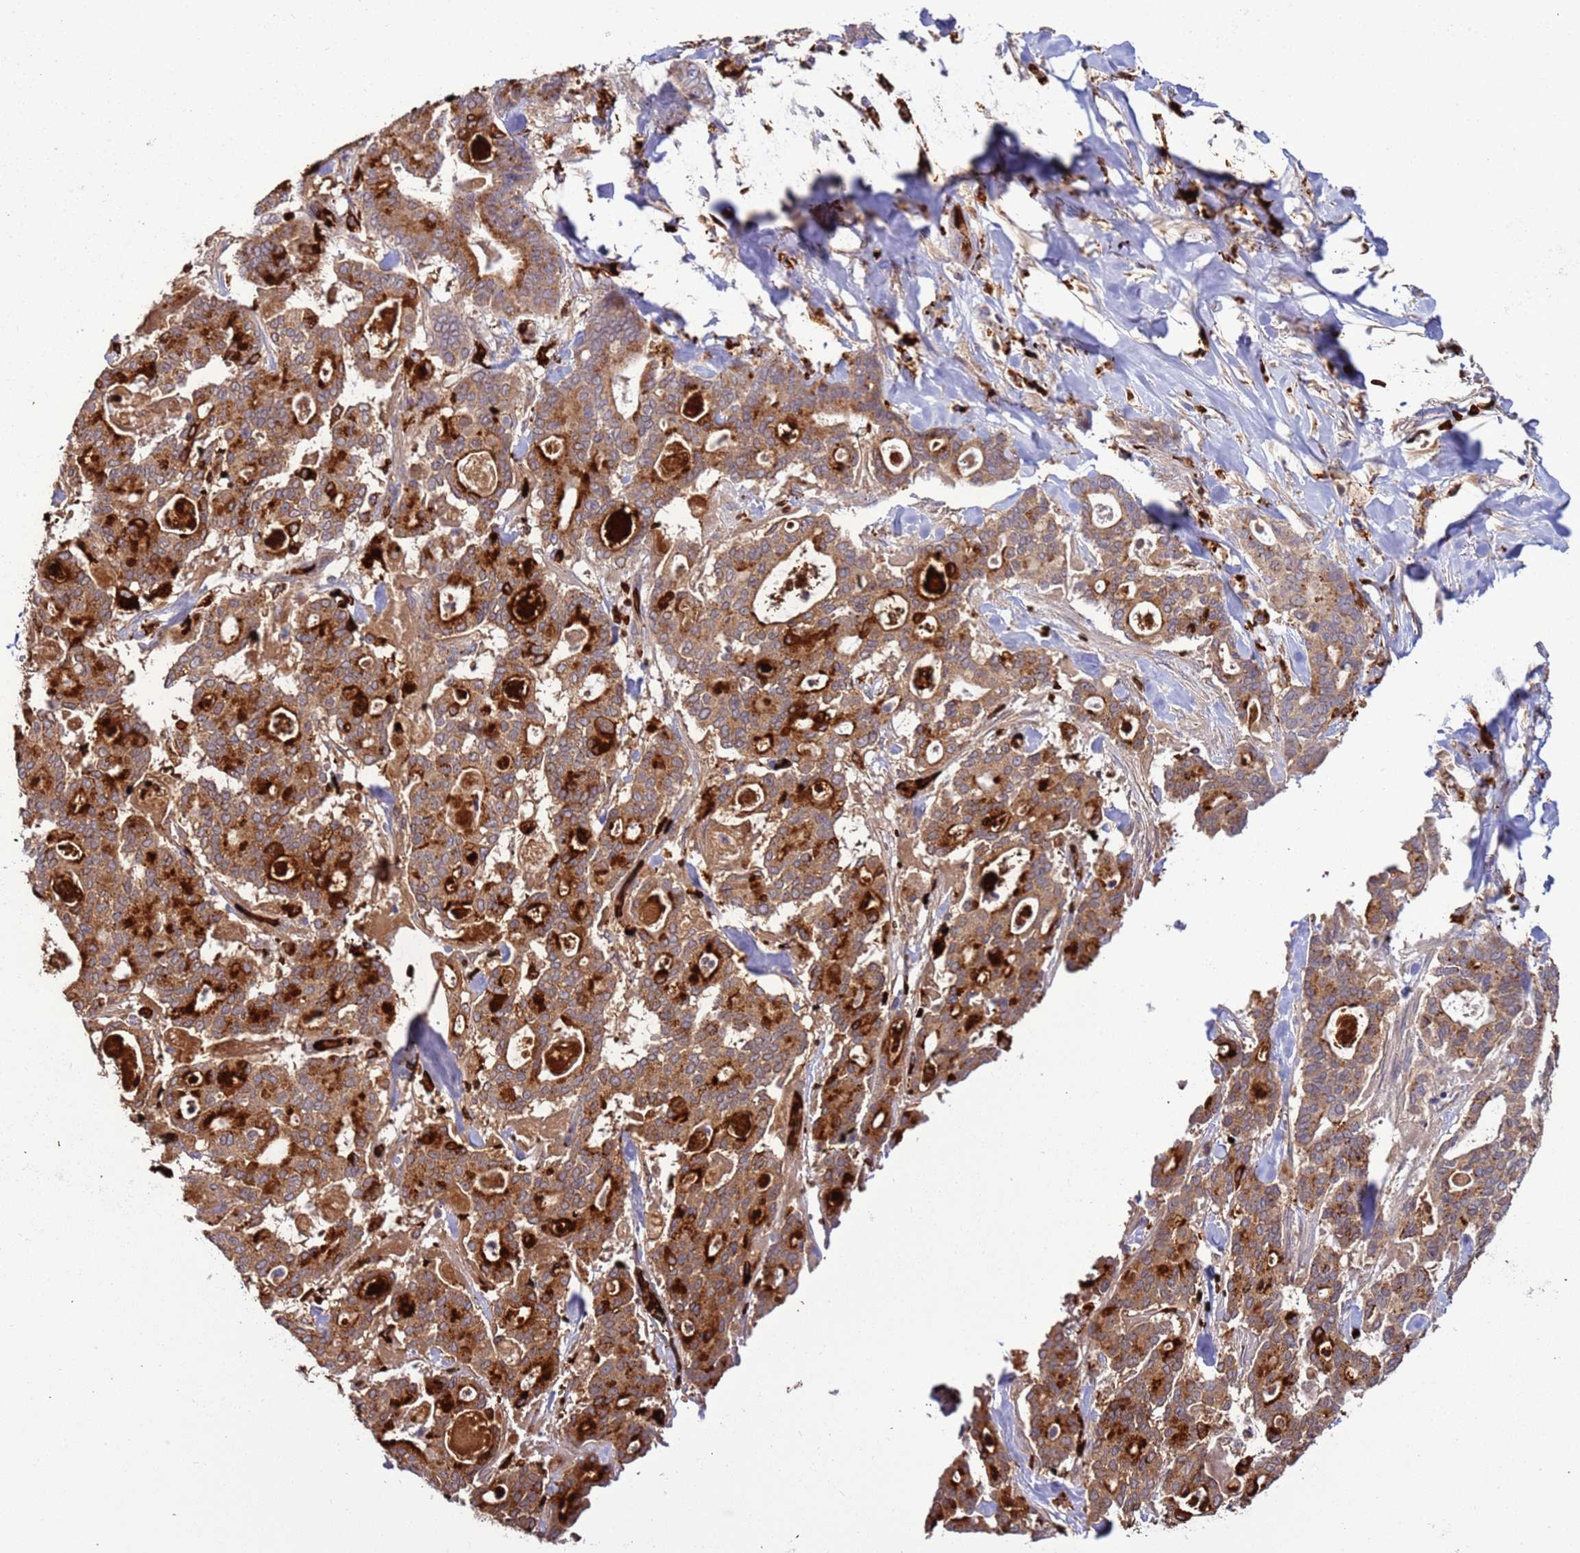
{"staining": {"intensity": "strong", "quantity": ">75%", "location": "cytoplasmic/membranous"}, "tissue": "pancreatic cancer", "cell_type": "Tumor cells", "image_type": "cancer", "snomed": [{"axis": "morphology", "description": "Adenocarcinoma, NOS"}, {"axis": "topography", "description": "Pancreas"}], "caption": "Approximately >75% of tumor cells in human adenocarcinoma (pancreatic) show strong cytoplasmic/membranous protein expression as visualized by brown immunohistochemical staining.", "gene": "VPS36", "patient": {"sex": "male", "age": 63}}